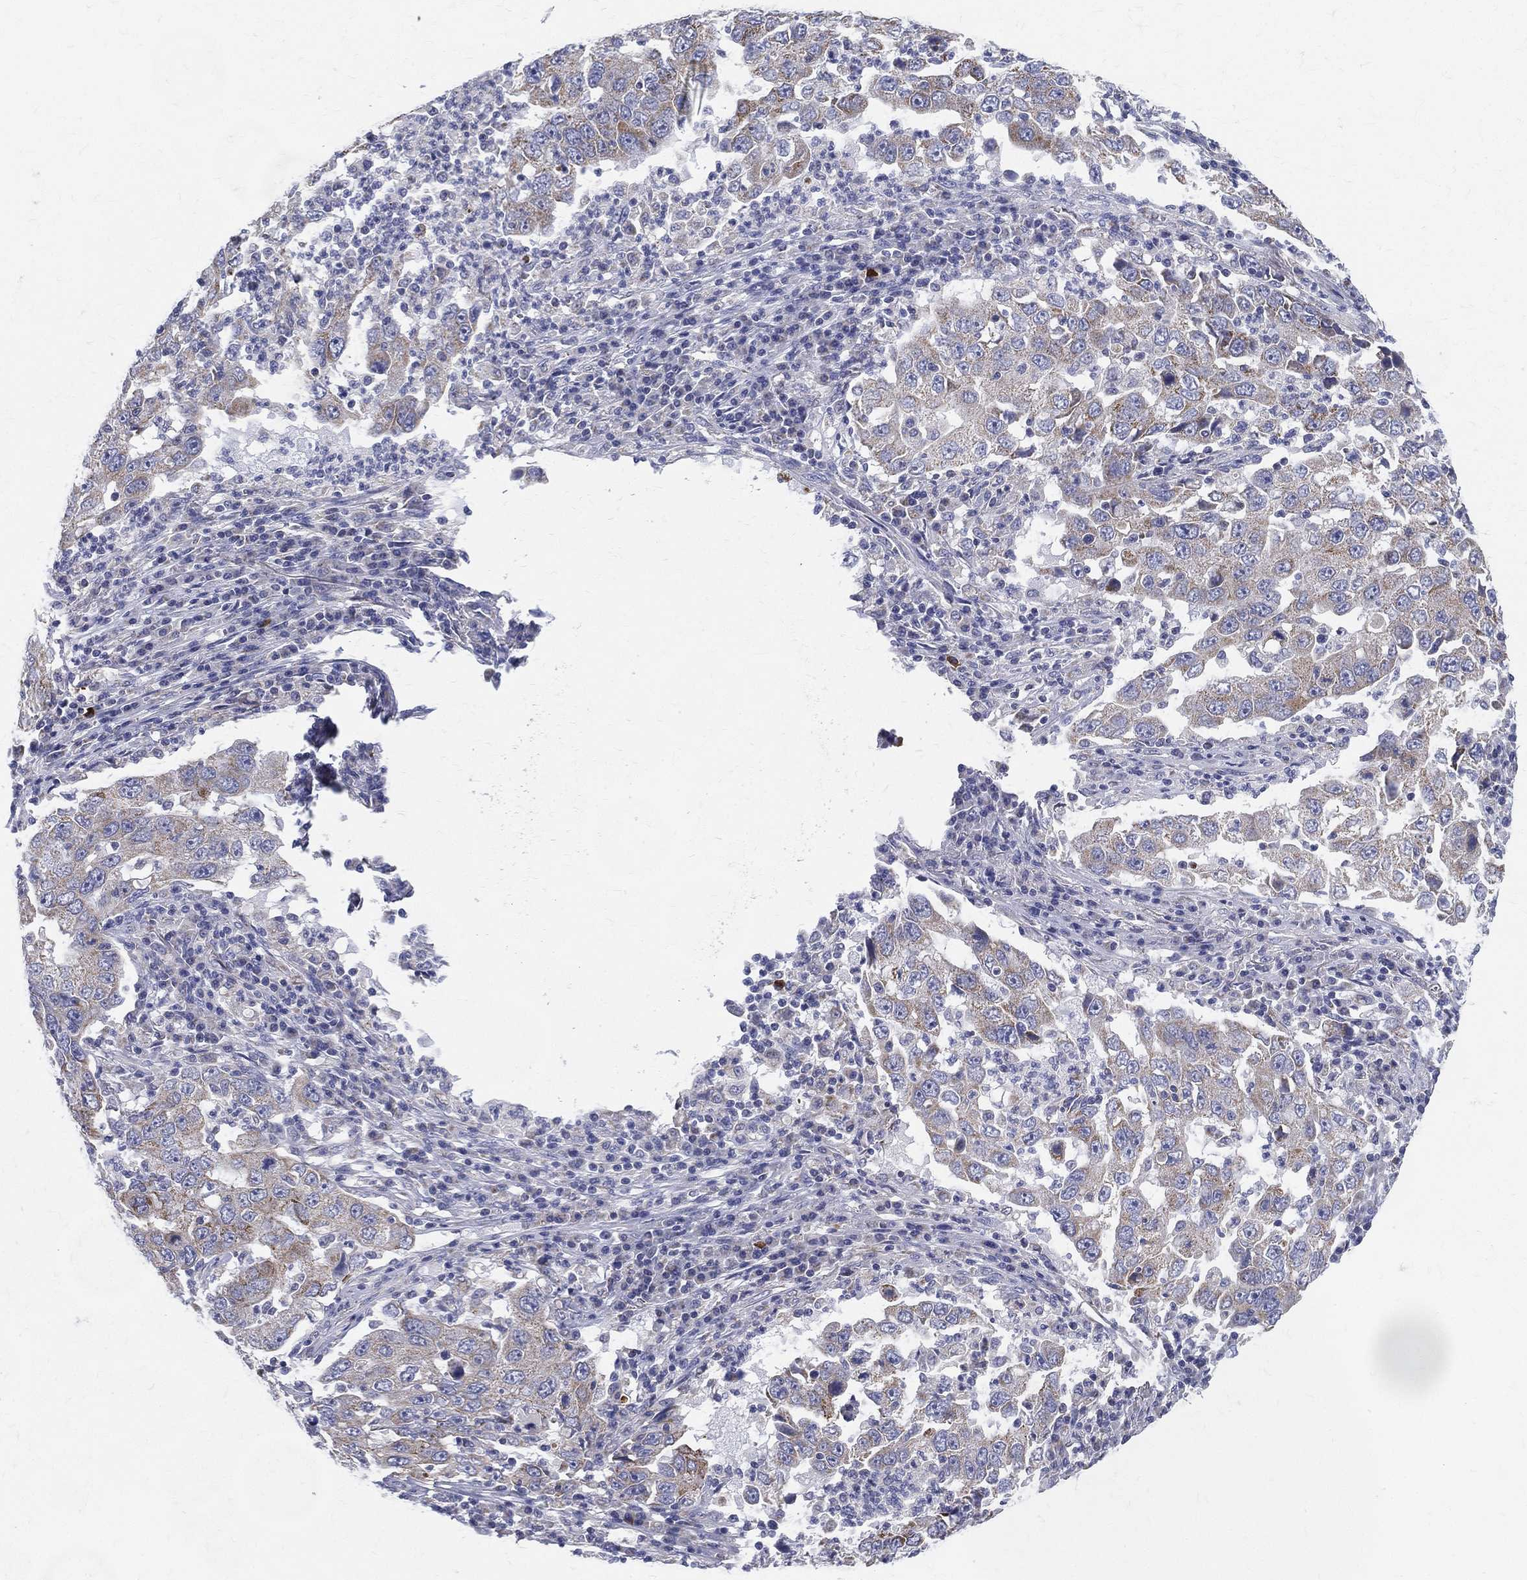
{"staining": {"intensity": "moderate", "quantity": "<25%", "location": "cytoplasmic/membranous"}, "tissue": "lung cancer", "cell_type": "Tumor cells", "image_type": "cancer", "snomed": [{"axis": "morphology", "description": "Adenocarcinoma, NOS"}, {"axis": "topography", "description": "Lung"}], "caption": "DAB (3,3'-diaminobenzidine) immunohistochemical staining of human adenocarcinoma (lung) shows moderate cytoplasmic/membranous protein expression in about <25% of tumor cells.", "gene": "PWWP3A", "patient": {"sex": "male", "age": 73}}